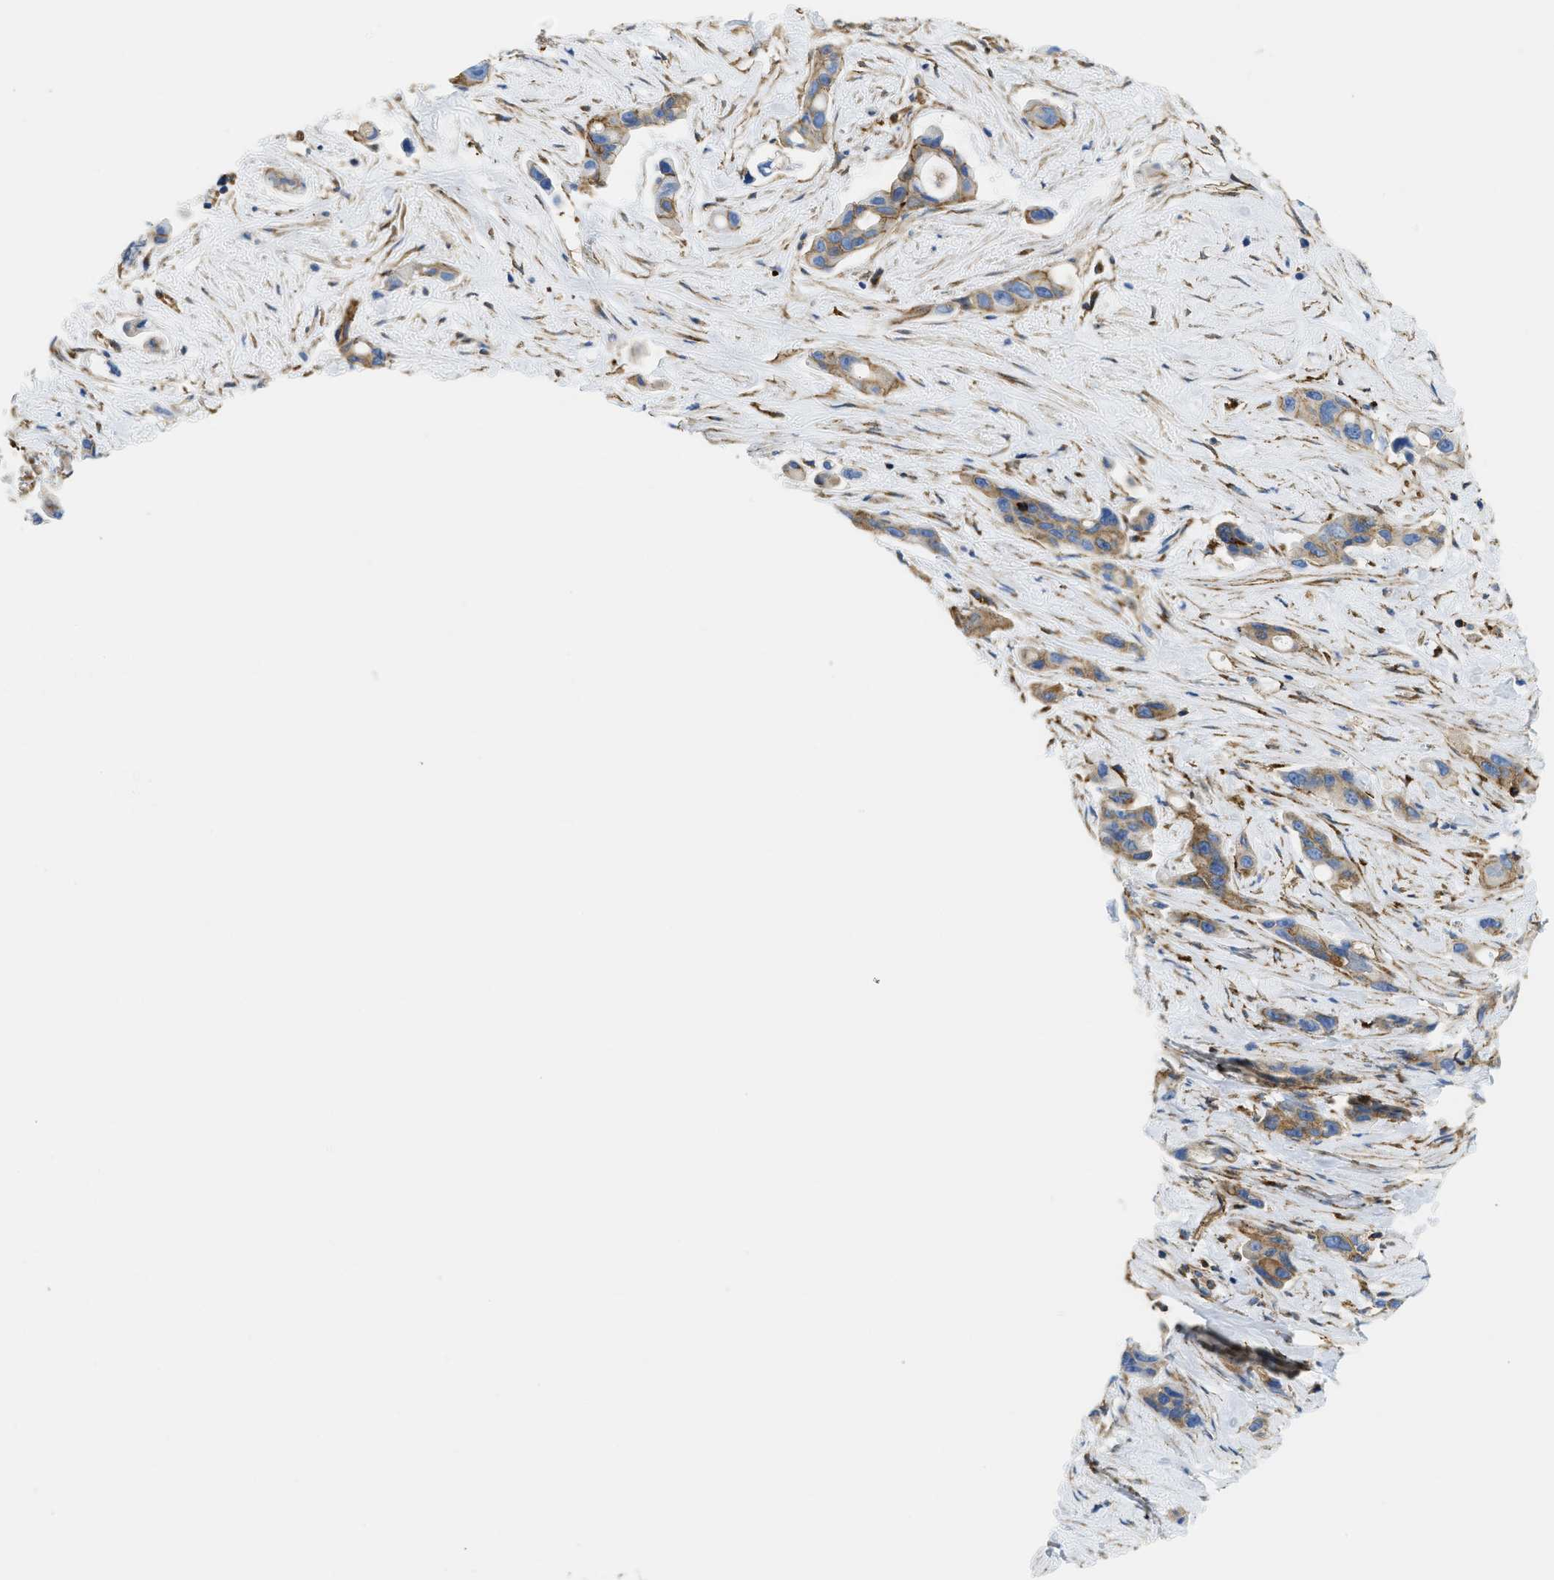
{"staining": {"intensity": "moderate", "quantity": ">75%", "location": "cytoplasmic/membranous"}, "tissue": "pancreatic cancer", "cell_type": "Tumor cells", "image_type": "cancer", "snomed": [{"axis": "morphology", "description": "Adenocarcinoma, NOS"}, {"axis": "topography", "description": "Pancreas"}], "caption": "Human pancreatic cancer stained for a protein (brown) shows moderate cytoplasmic/membranous positive positivity in about >75% of tumor cells.", "gene": "HIP1", "patient": {"sex": "male", "age": 53}}